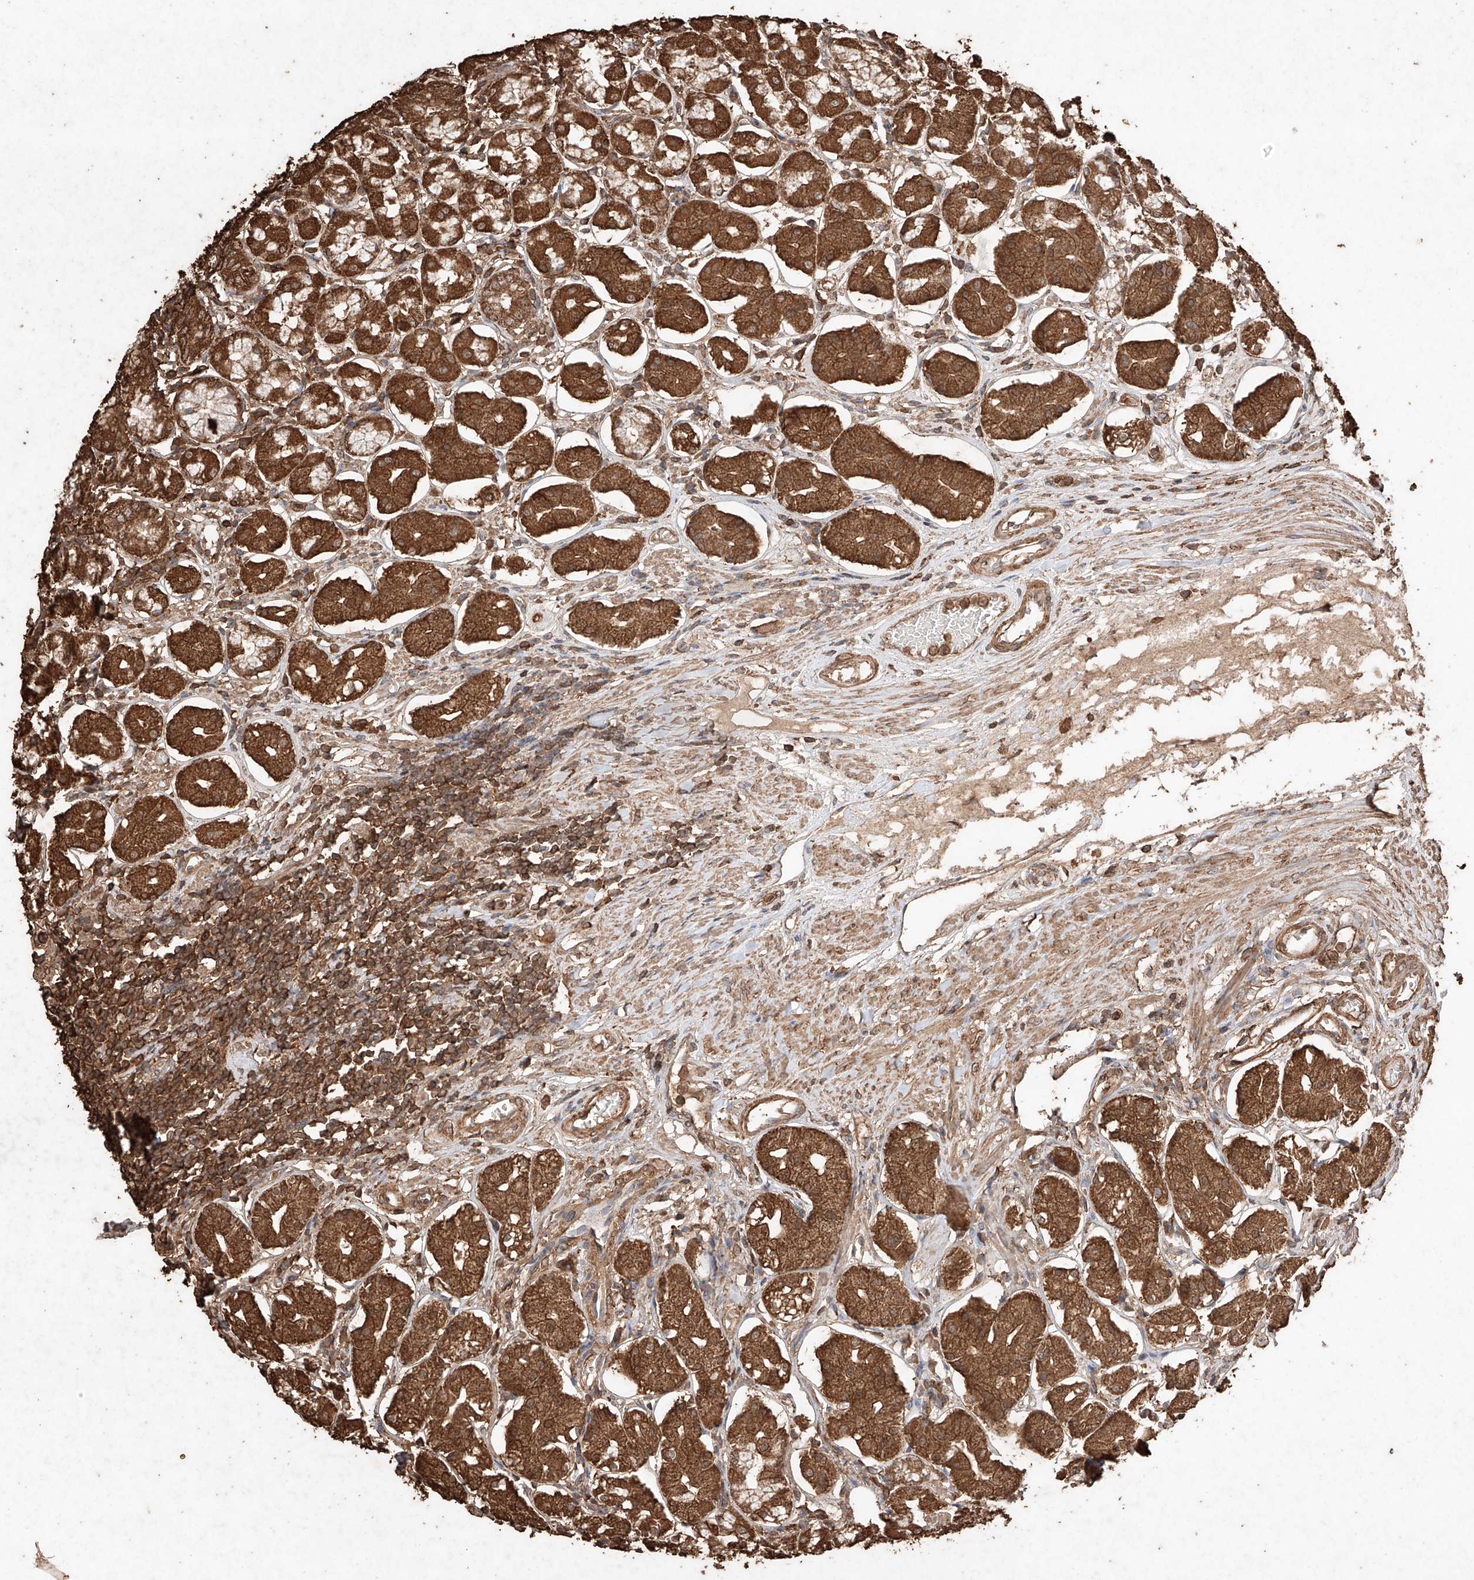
{"staining": {"intensity": "strong", "quantity": ">75%", "location": "cytoplasmic/membranous"}, "tissue": "stomach", "cell_type": "Glandular cells", "image_type": "normal", "snomed": [{"axis": "morphology", "description": "Normal tissue, NOS"}, {"axis": "topography", "description": "Stomach, lower"}], "caption": "Strong cytoplasmic/membranous staining for a protein is seen in about >75% of glandular cells of normal stomach using immunohistochemistry (IHC).", "gene": "M6PR", "patient": {"sex": "female", "age": 56}}